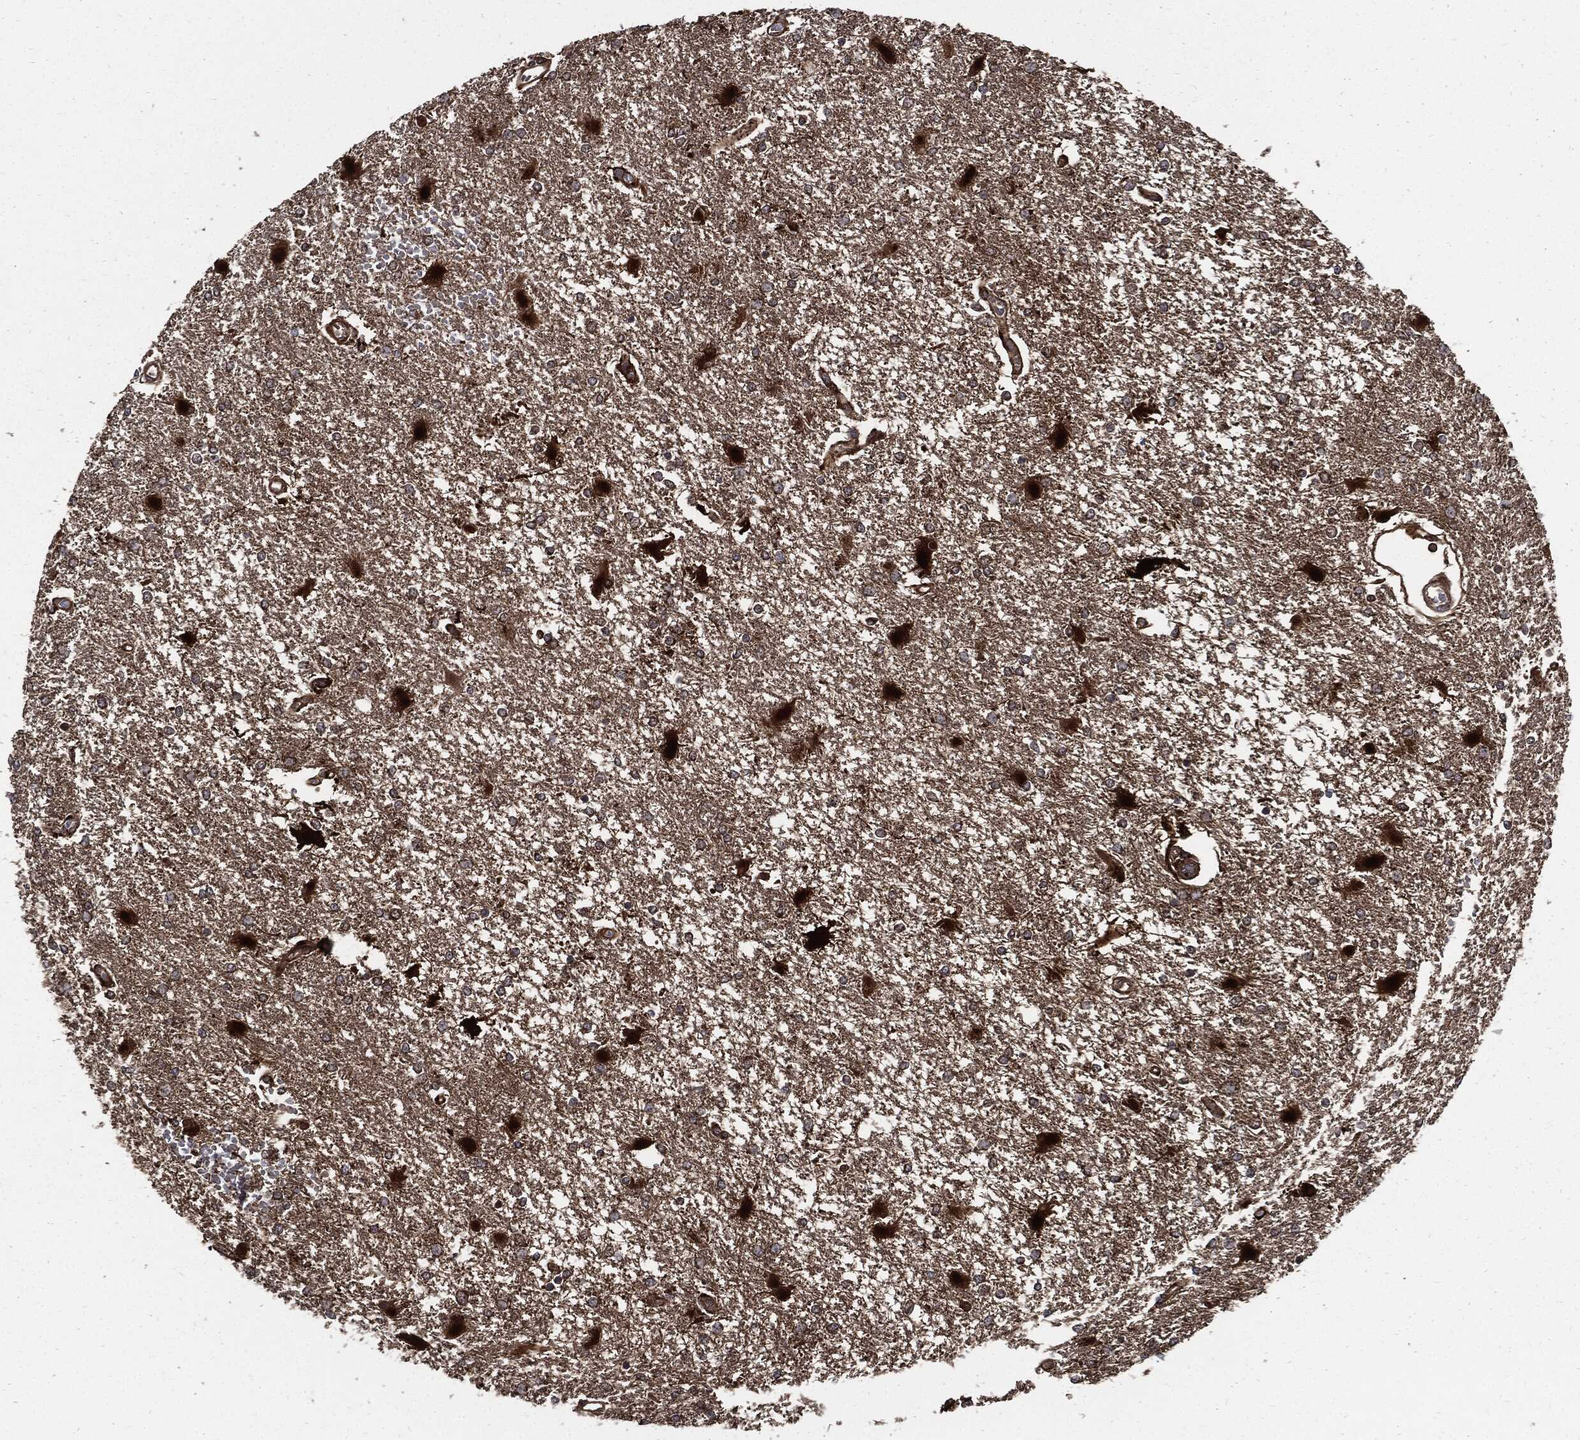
{"staining": {"intensity": "strong", "quantity": "25%-75%", "location": "cytoplasmic/membranous"}, "tissue": "glioma", "cell_type": "Tumor cells", "image_type": "cancer", "snomed": [{"axis": "morphology", "description": "Glioma, malignant, High grade"}, {"axis": "topography", "description": "Cerebral cortex"}], "caption": "This image exhibits immunohistochemistry (IHC) staining of human malignant glioma (high-grade), with high strong cytoplasmic/membranous positivity in approximately 25%-75% of tumor cells.", "gene": "CLU", "patient": {"sex": "male", "age": 79}}